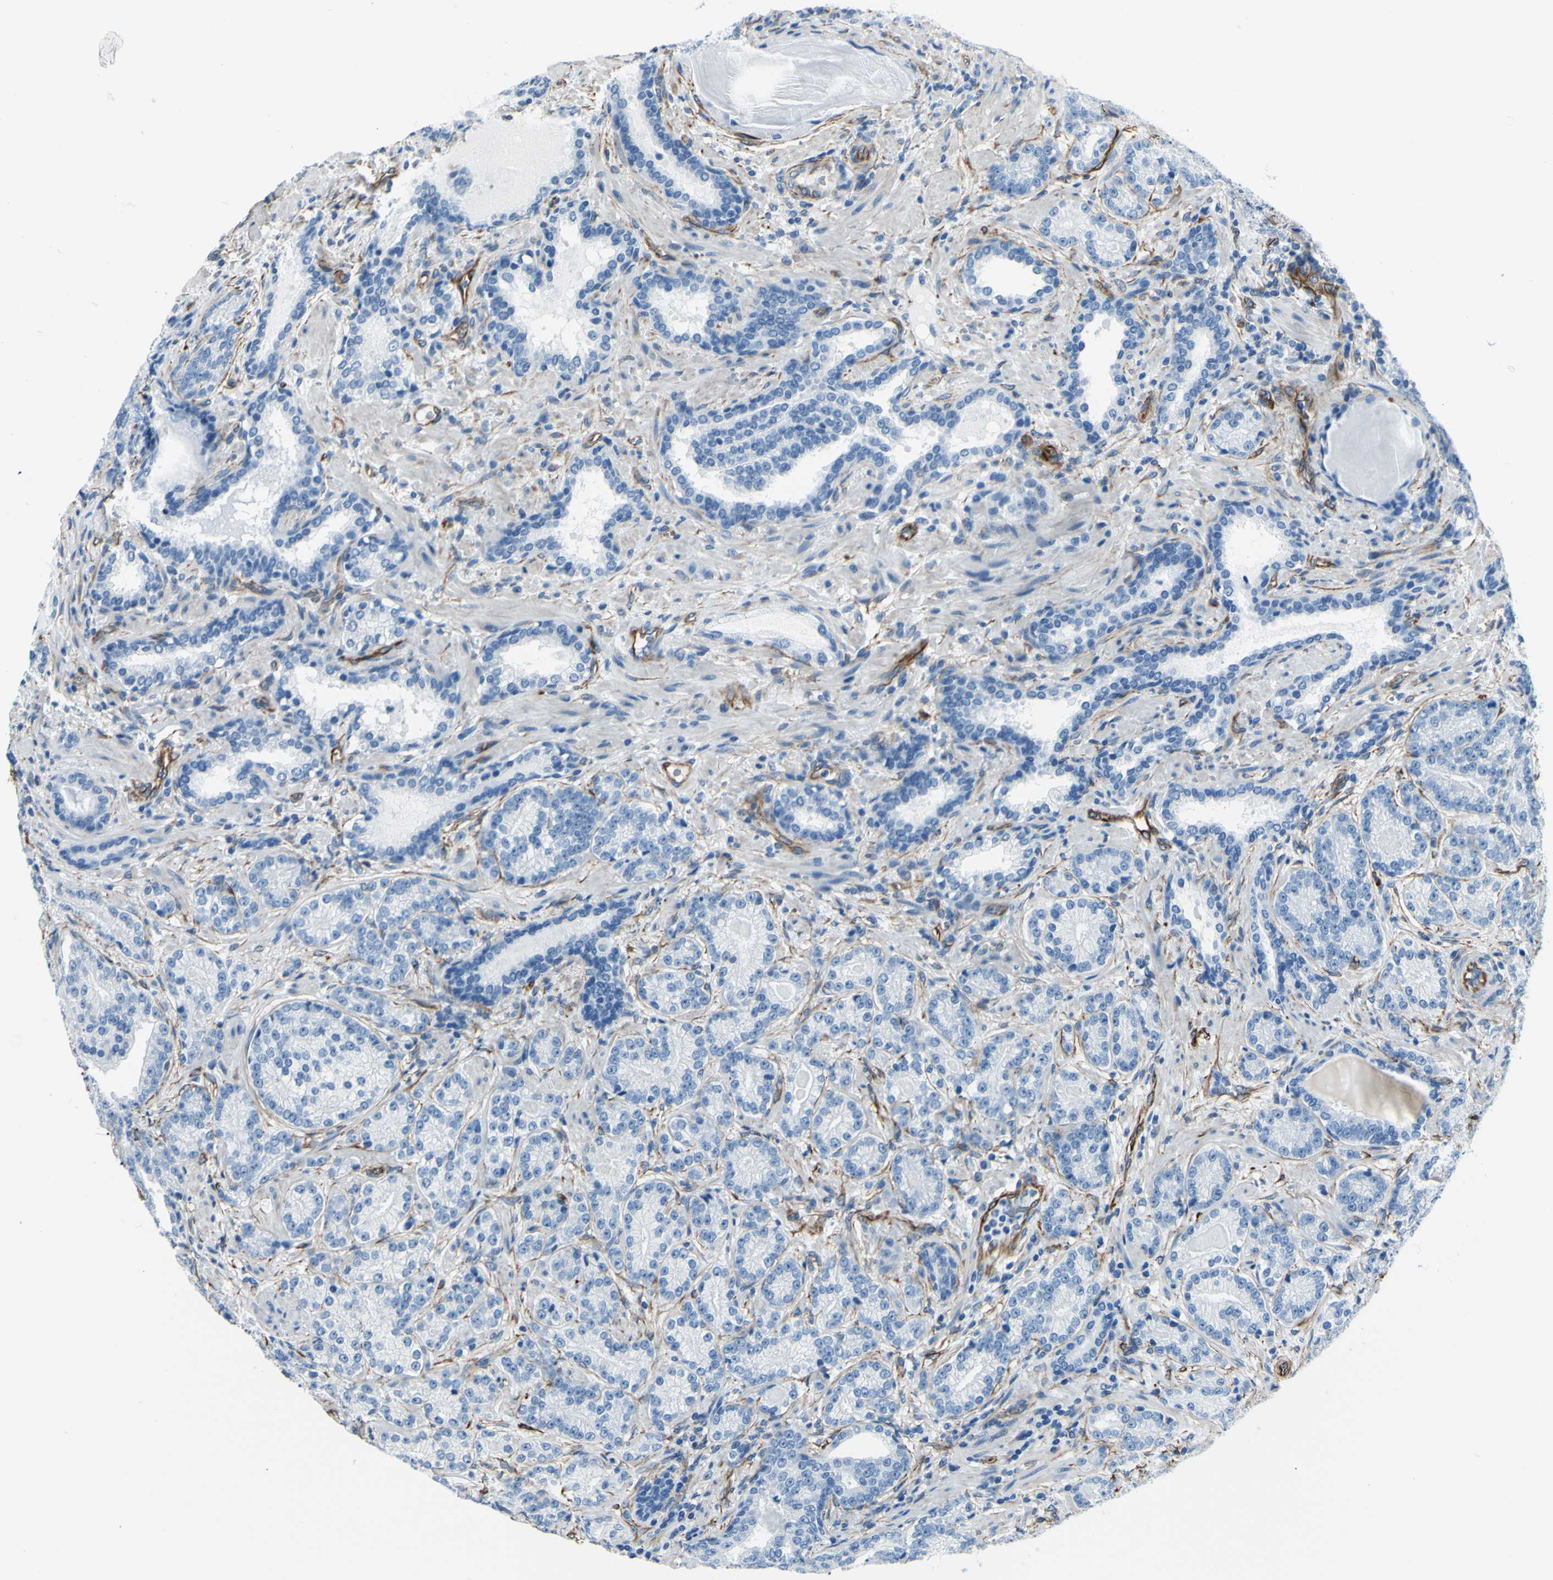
{"staining": {"intensity": "negative", "quantity": "none", "location": "none"}, "tissue": "prostate cancer", "cell_type": "Tumor cells", "image_type": "cancer", "snomed": [{"axis": "morphology", "description": "Adenocarcinoma, High grade"}, {"axis": "topography", "description": "Prostate"}], "caption": "A histopathology image of human prostate cancer is negative for staining in tumor cells.", "gene": "PTH2R", "patient": {"sex": "male", "age": 61}}